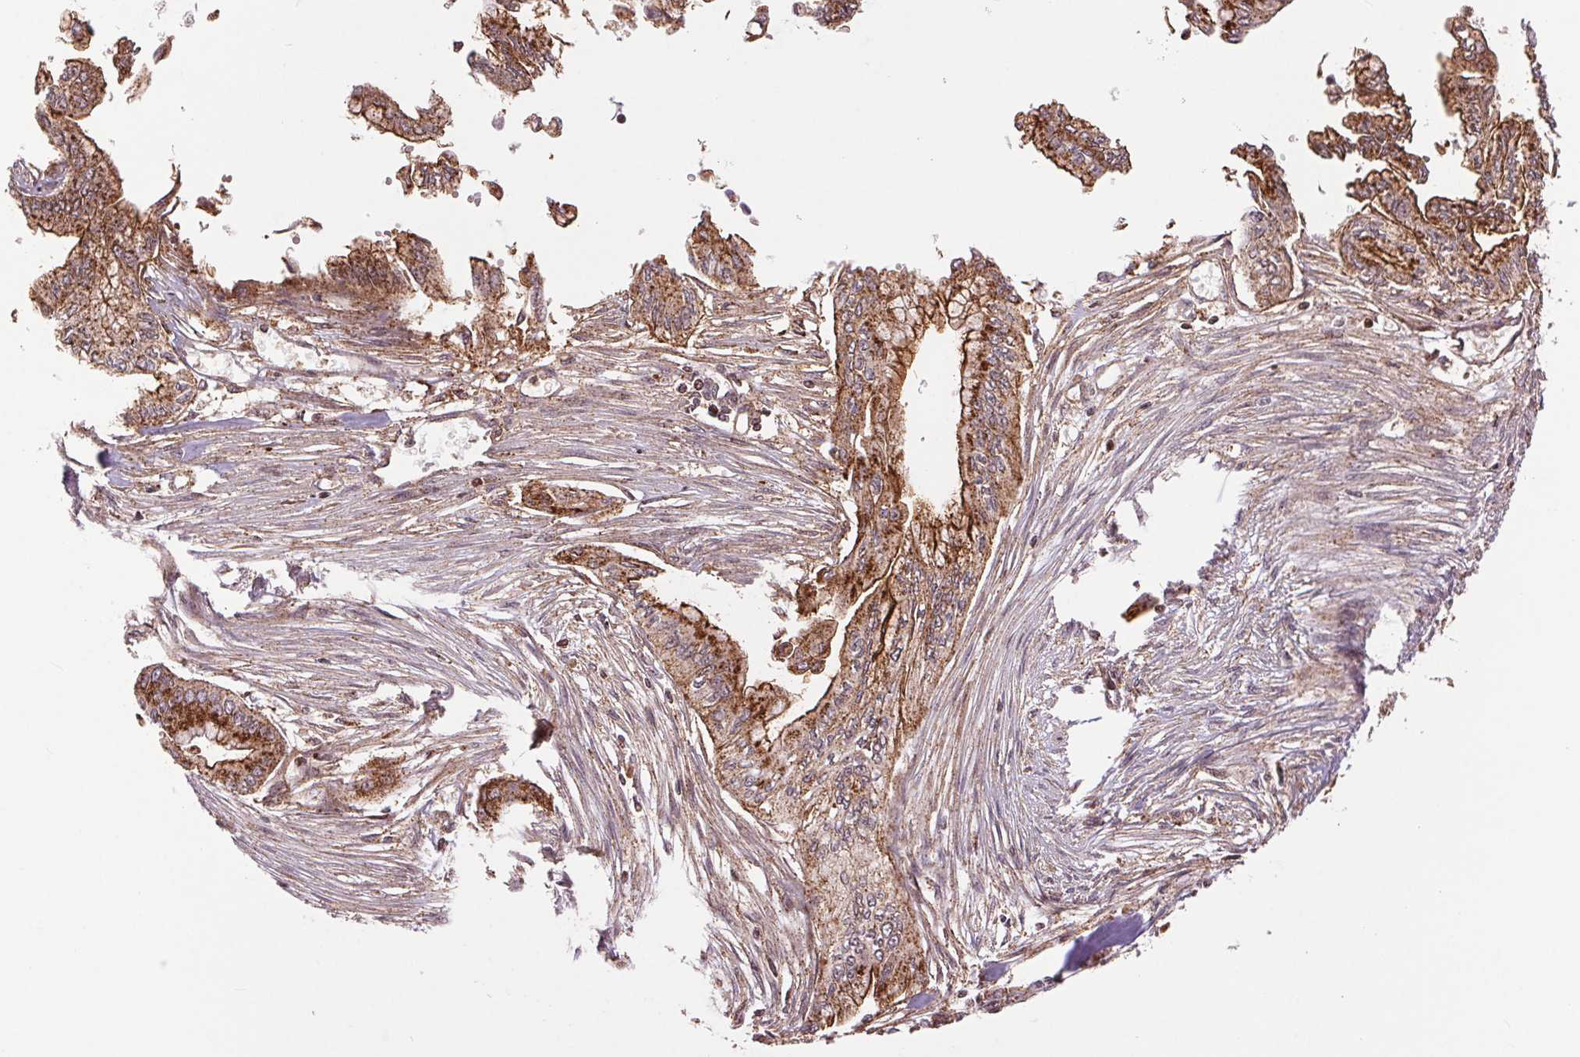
{"staining": {"intensity": "strong", "quantity": ">75%", "location": "cytoplasmic/membranous"}, "tissue": "pancreatic cancer", "cell_type": "Tumor cells", "image_type": "cancer", "snomed": [{"axis": "morphology", "description": "Adenocarcinoma, NOS"}, {"axis": "topography", "description": "Pancreas"}], "caption": "Pancreatic cancer tissue demonstrates strong cytoplasmic/membranous staining in about >75% of tumor cells (Stains: DAB (3,3'-diaminobenzidine) in brown, nuclei in blue, Microscopy: brightfield microscopy at high magnification).", "gene": "CHMP4B", "patient": {"sex": "female", "age": 68}}